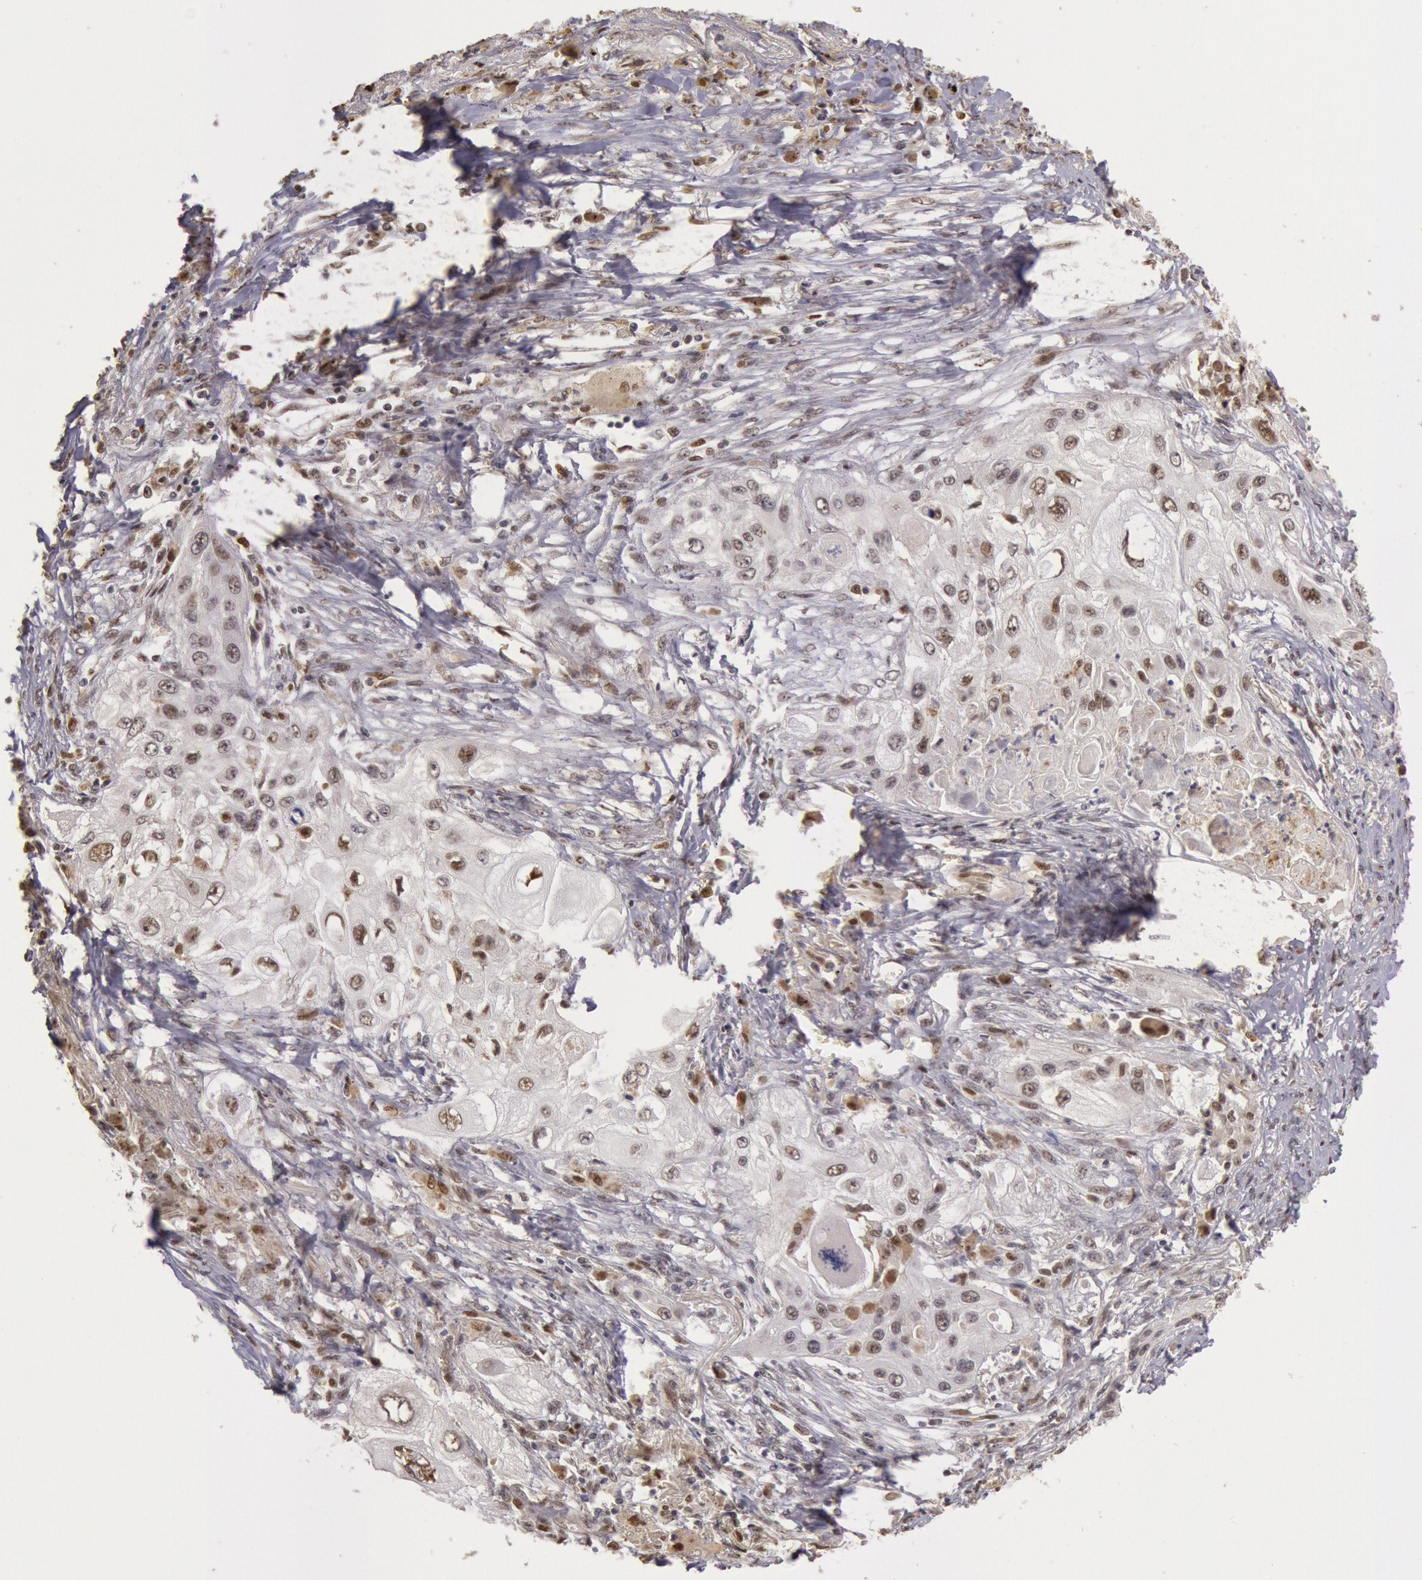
{"staining": {"intensity": "moderate", "quantity": "<25%", "location": "nuclear"}, "tissue": "lung cancer", "cell_type": "Tumor cells", "image_type": "cancer", "snomed": [{"axis": "morphology", "description": "Squamous cell carcinoma, NOS"}, {"axis": "topography", "description": "Lung"}], "caption": "DAB (3,3'-diaminobenzidine) immunohistochemical staining of human lung cancer (squamous cell carcinoma) displays moderate nuclear protein staining in about <25% of tumor cells. (DAB = brown stain, brightfield microscopy at high magnification).", "gene": "LIG4", "patient": {"sex": "male", "age": 71}}